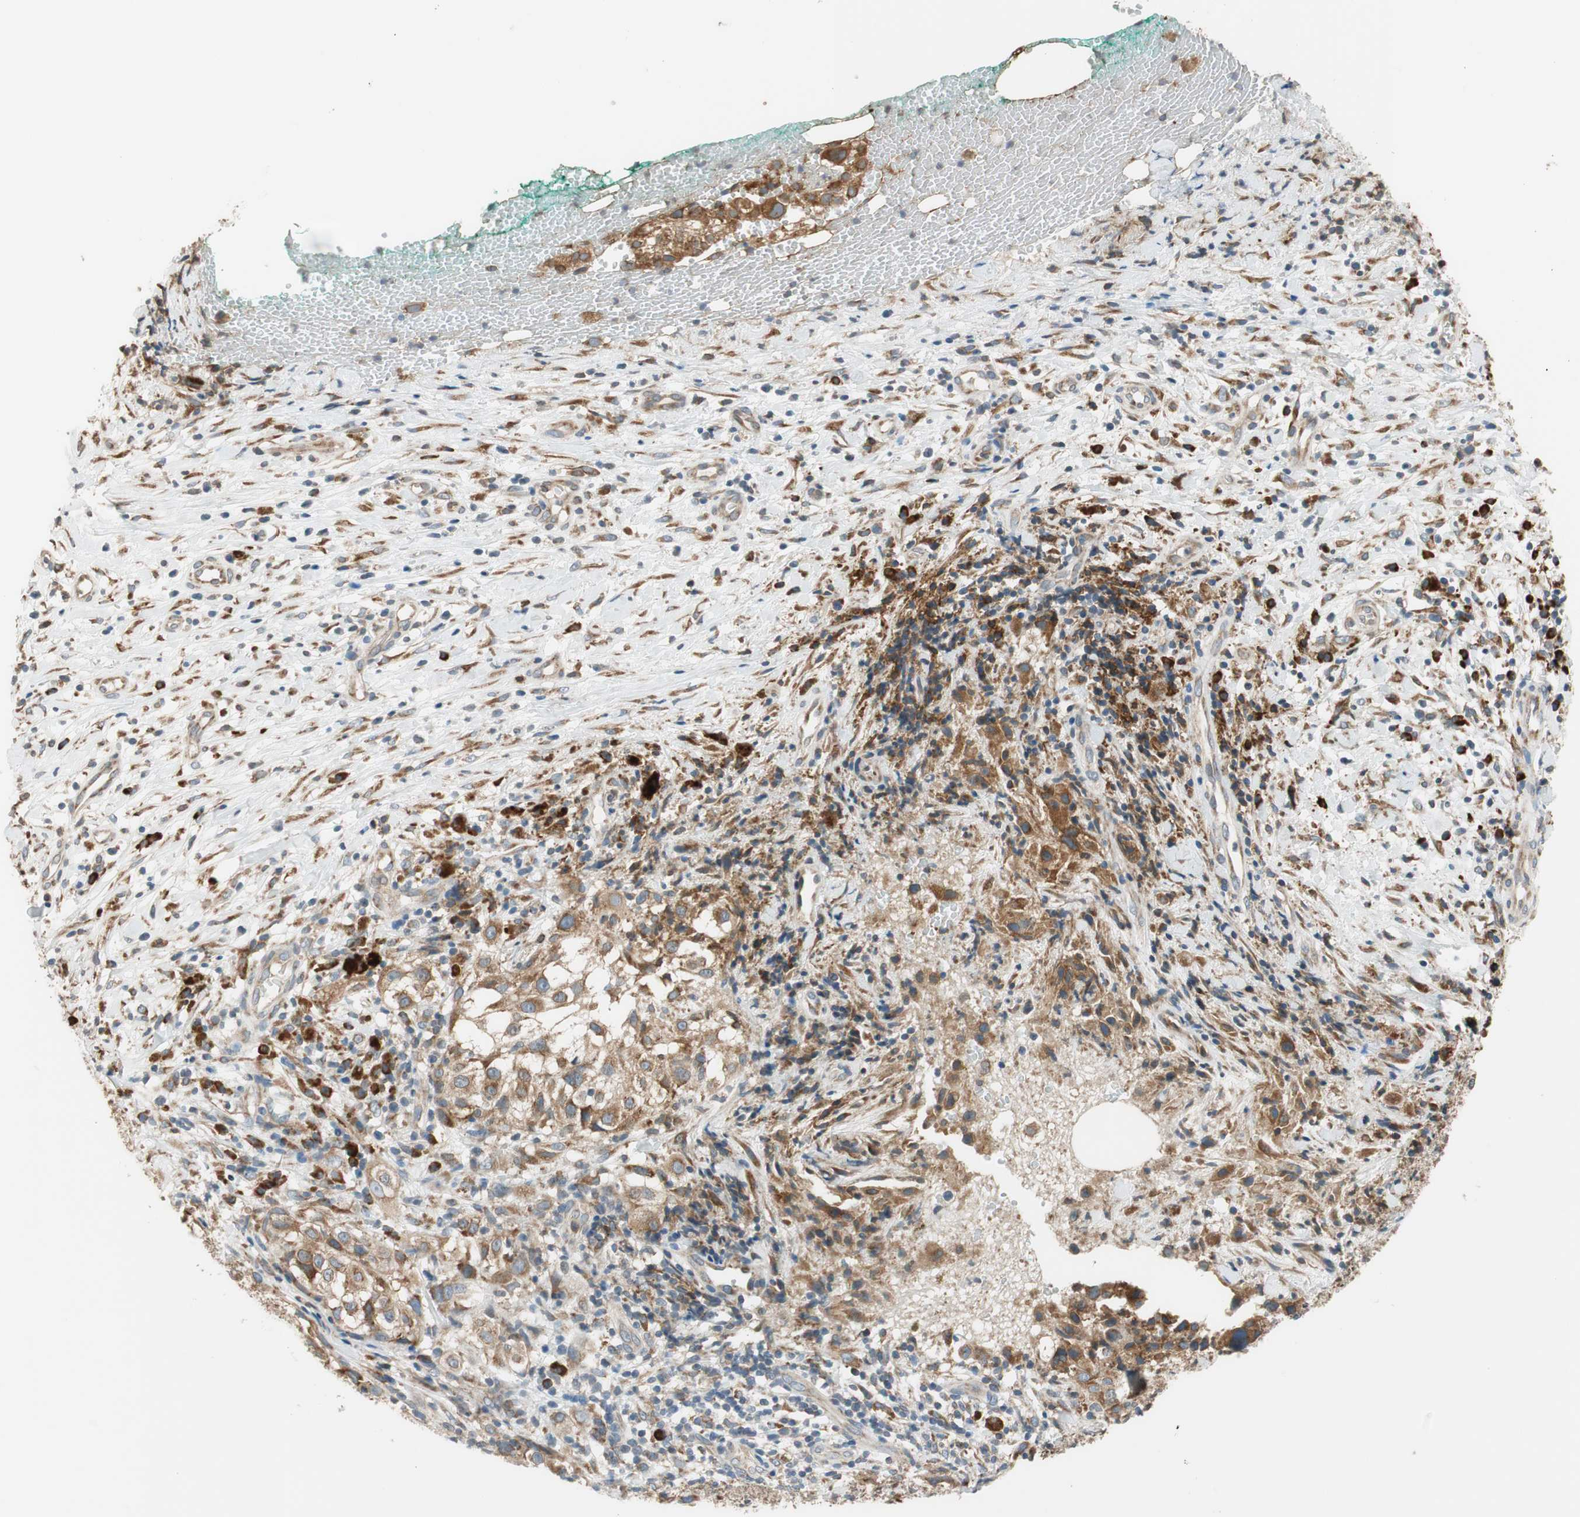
{"staining": {"intensity": "moderate", "quantity": ">75%", "location": "cytoplasmic/membranous"}, "tissue": "melanoma", "cell_type": "Tumor cells", "image_type": "cancer", "snomed": [{"axis": "morphology", "description": "Necrosis, NOS"}, {"axis": "morphology", "description": "Malignant melanoma, NOS"}, {"axis": "topography", "description": "Skin"}], "caption": "A brown stain highlights moderate cytoplasmic/membranous positivity of a protein in human melanoma tumor cells.", "gene": "RPN2", "patient": {"sex": "female", "age": 87}}